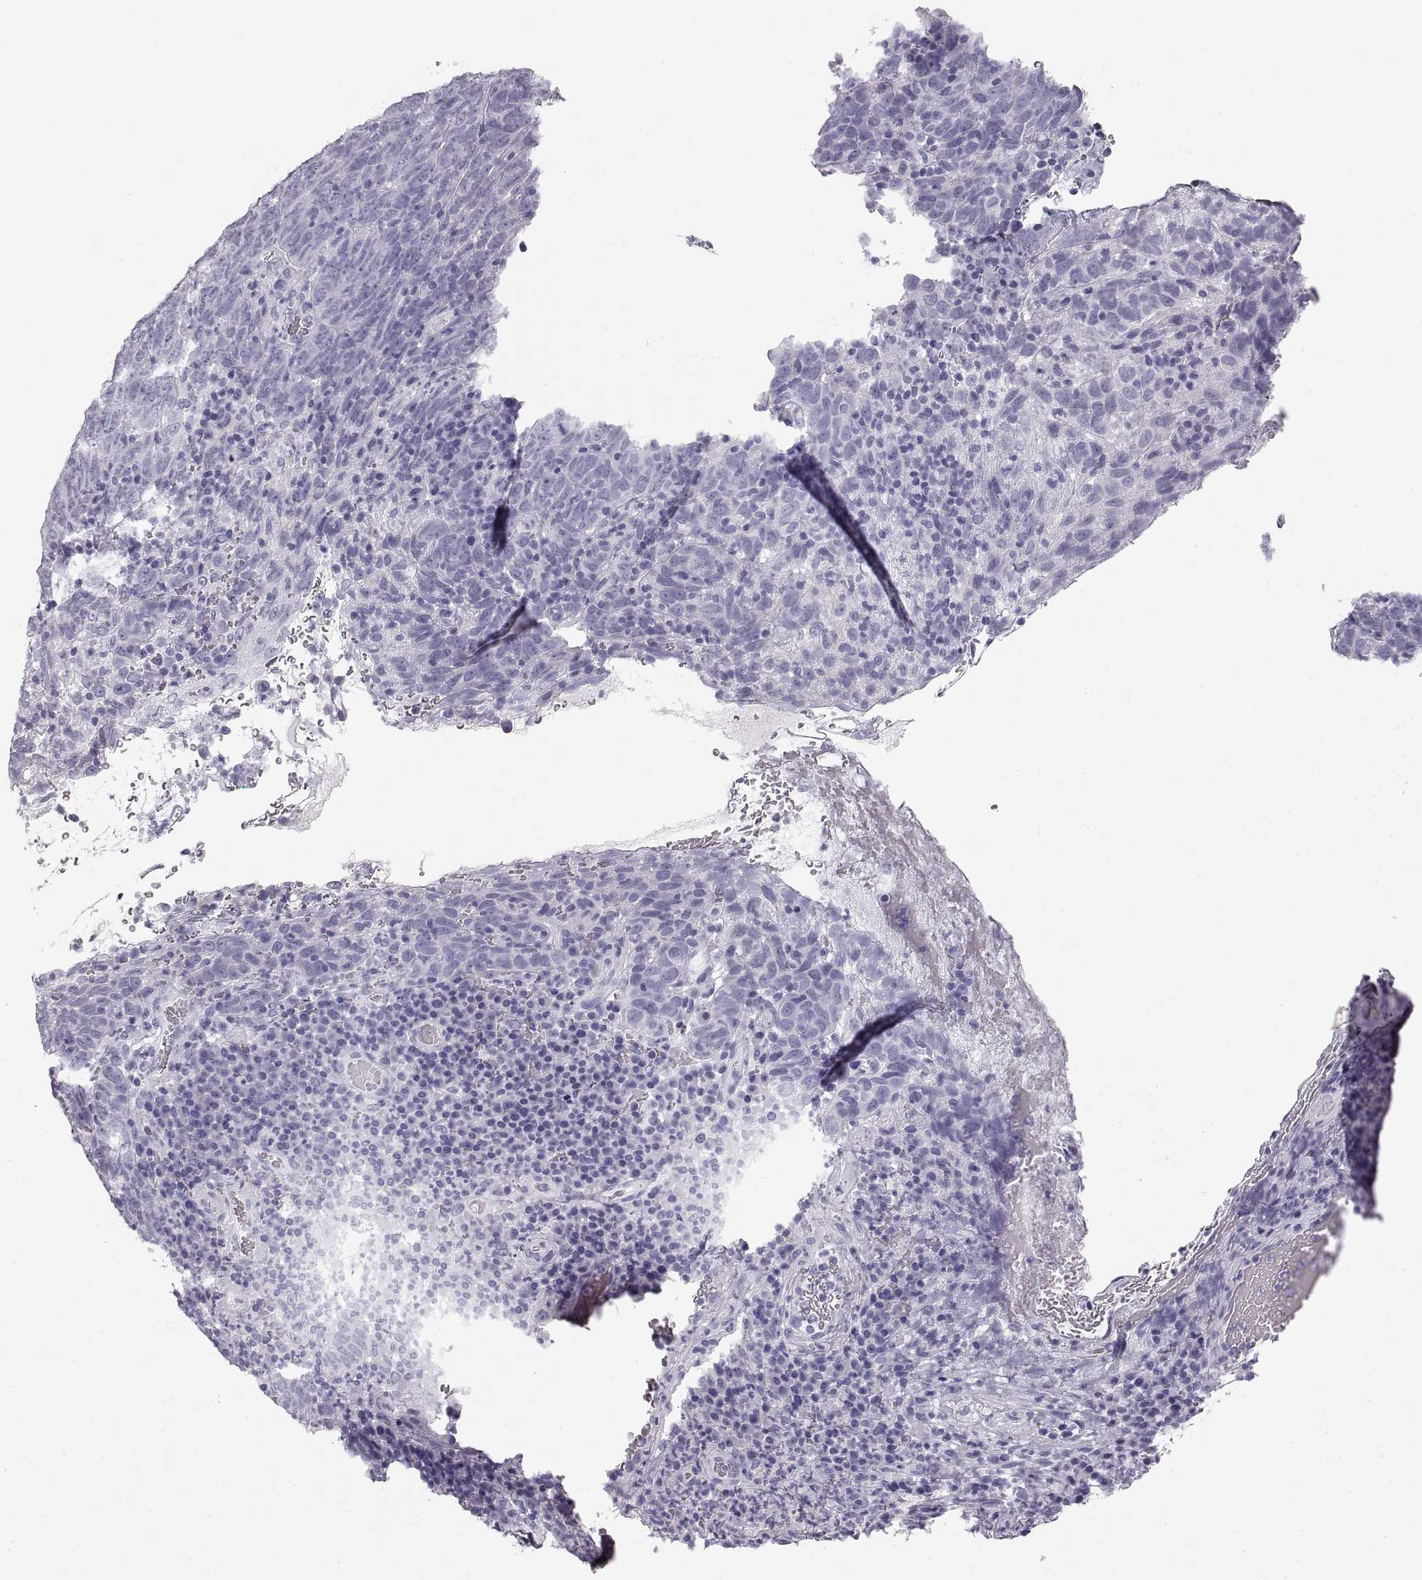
{"staining": {"intensity": "negative", "quantity": "none", "location": "none"}, "tissue": "skin cancer", "cell_type": "Tumor cells", "image_type": "cancer", "snomed": [{"axis": "morphology", "description": "Squamous cell carcinoma, NOS"}, {"axis": "topography", "description": "Skin"}, {"axis": "topography", "description": "Anal"}], "caption": "Squamous cell carcinoma (skin) was stained to show a protein in brown. There is no significant expression in tumor cells.", "gene": "CRYAA", "patient": {"sex": "female", "age": 51}}